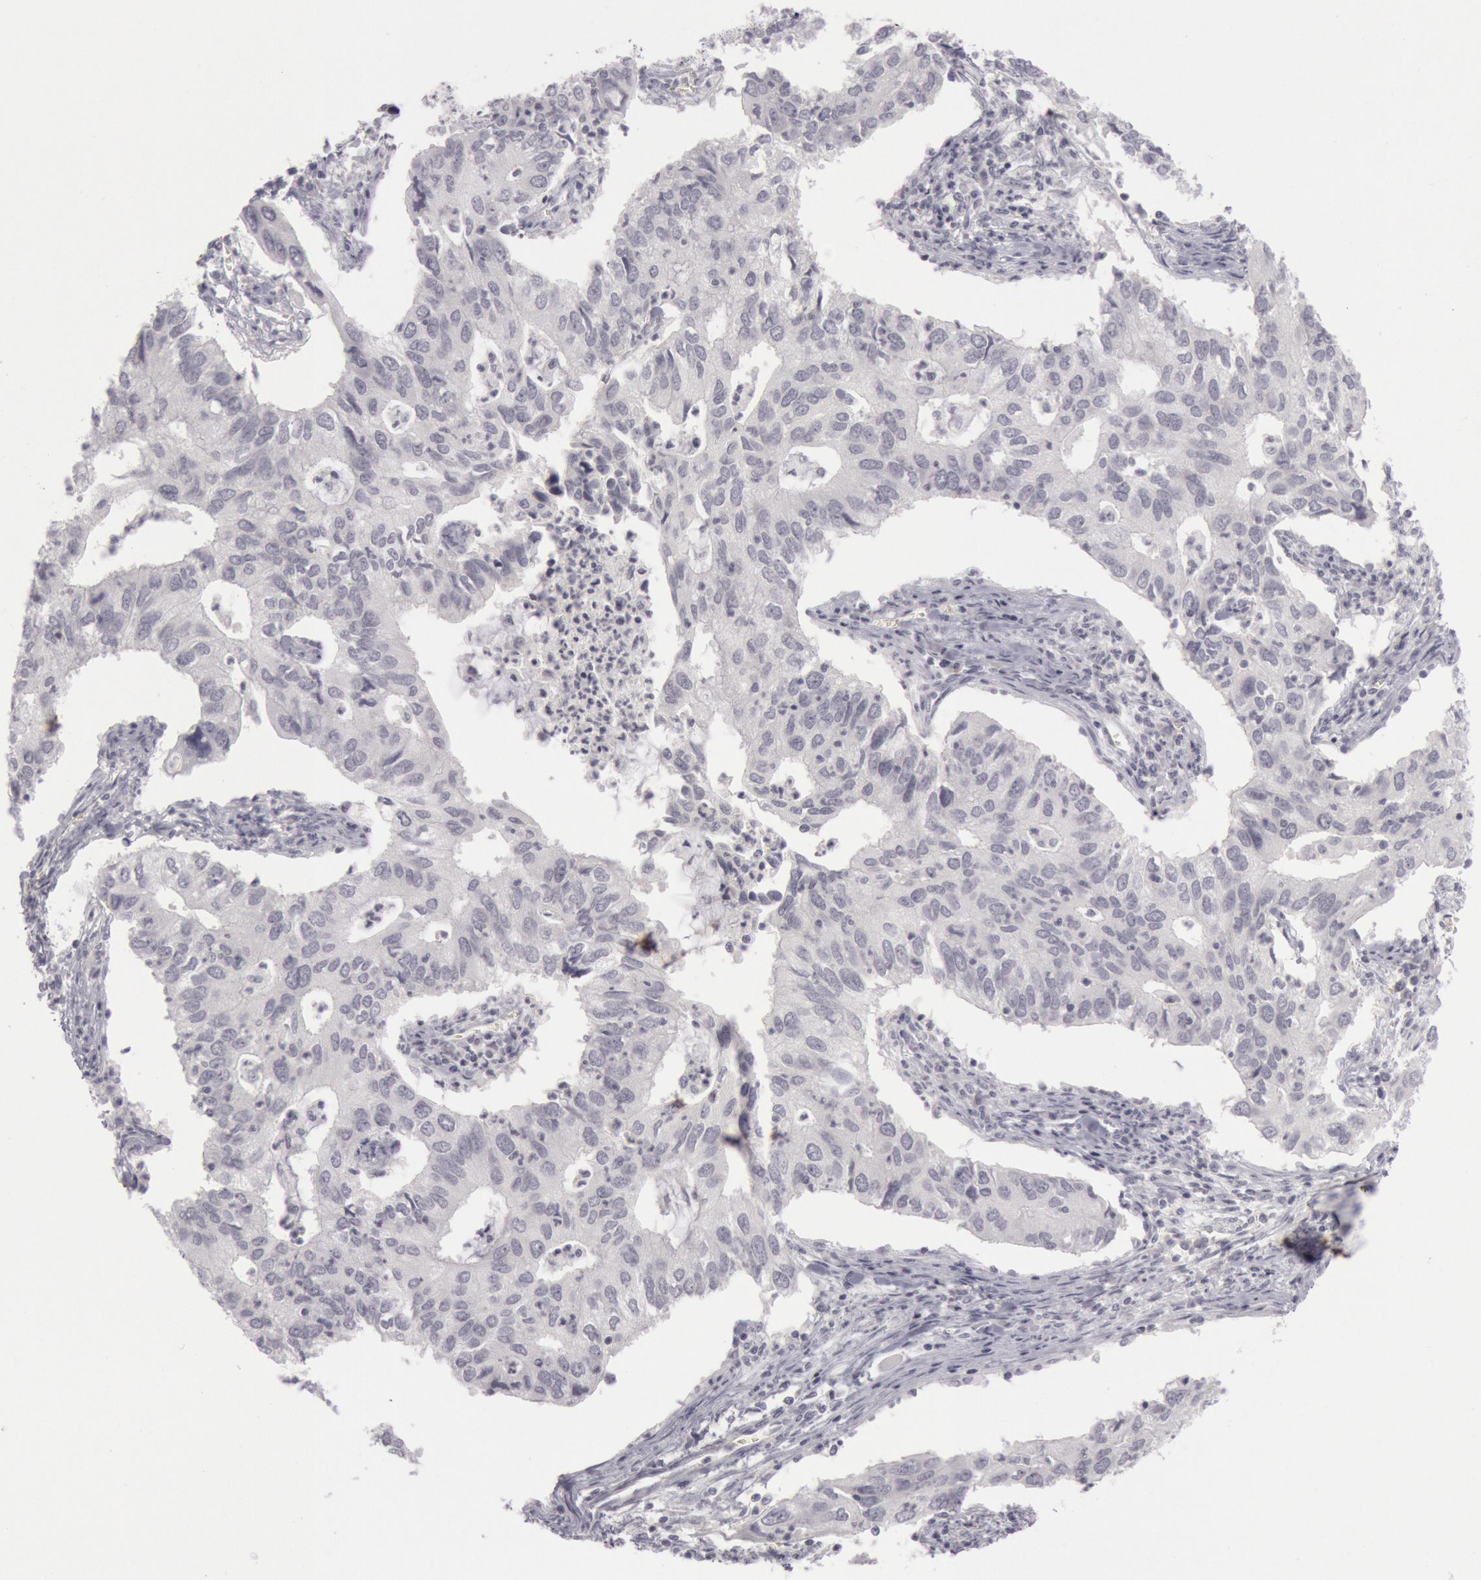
{"staining": {"intensity": "negative", "quantity": "none", "location": "none"}, "tissue": "lung cancer", "cell_type": "Tumor cells", "image_type": "cancer", "snomed": [{"axis": "morphology", "description": "Adenocarcinoma, NOS"}, {"axis": "topography", "description": "Lung"}], "caption": "This image is of adenocarcinoma (lung) stained with IHC to label a protein in brown with the nuclei are counter-stained blue. There is no positivity in tumor cells.", "gene": "KRT16", "patient": {"sex": "male", "age": 48}}